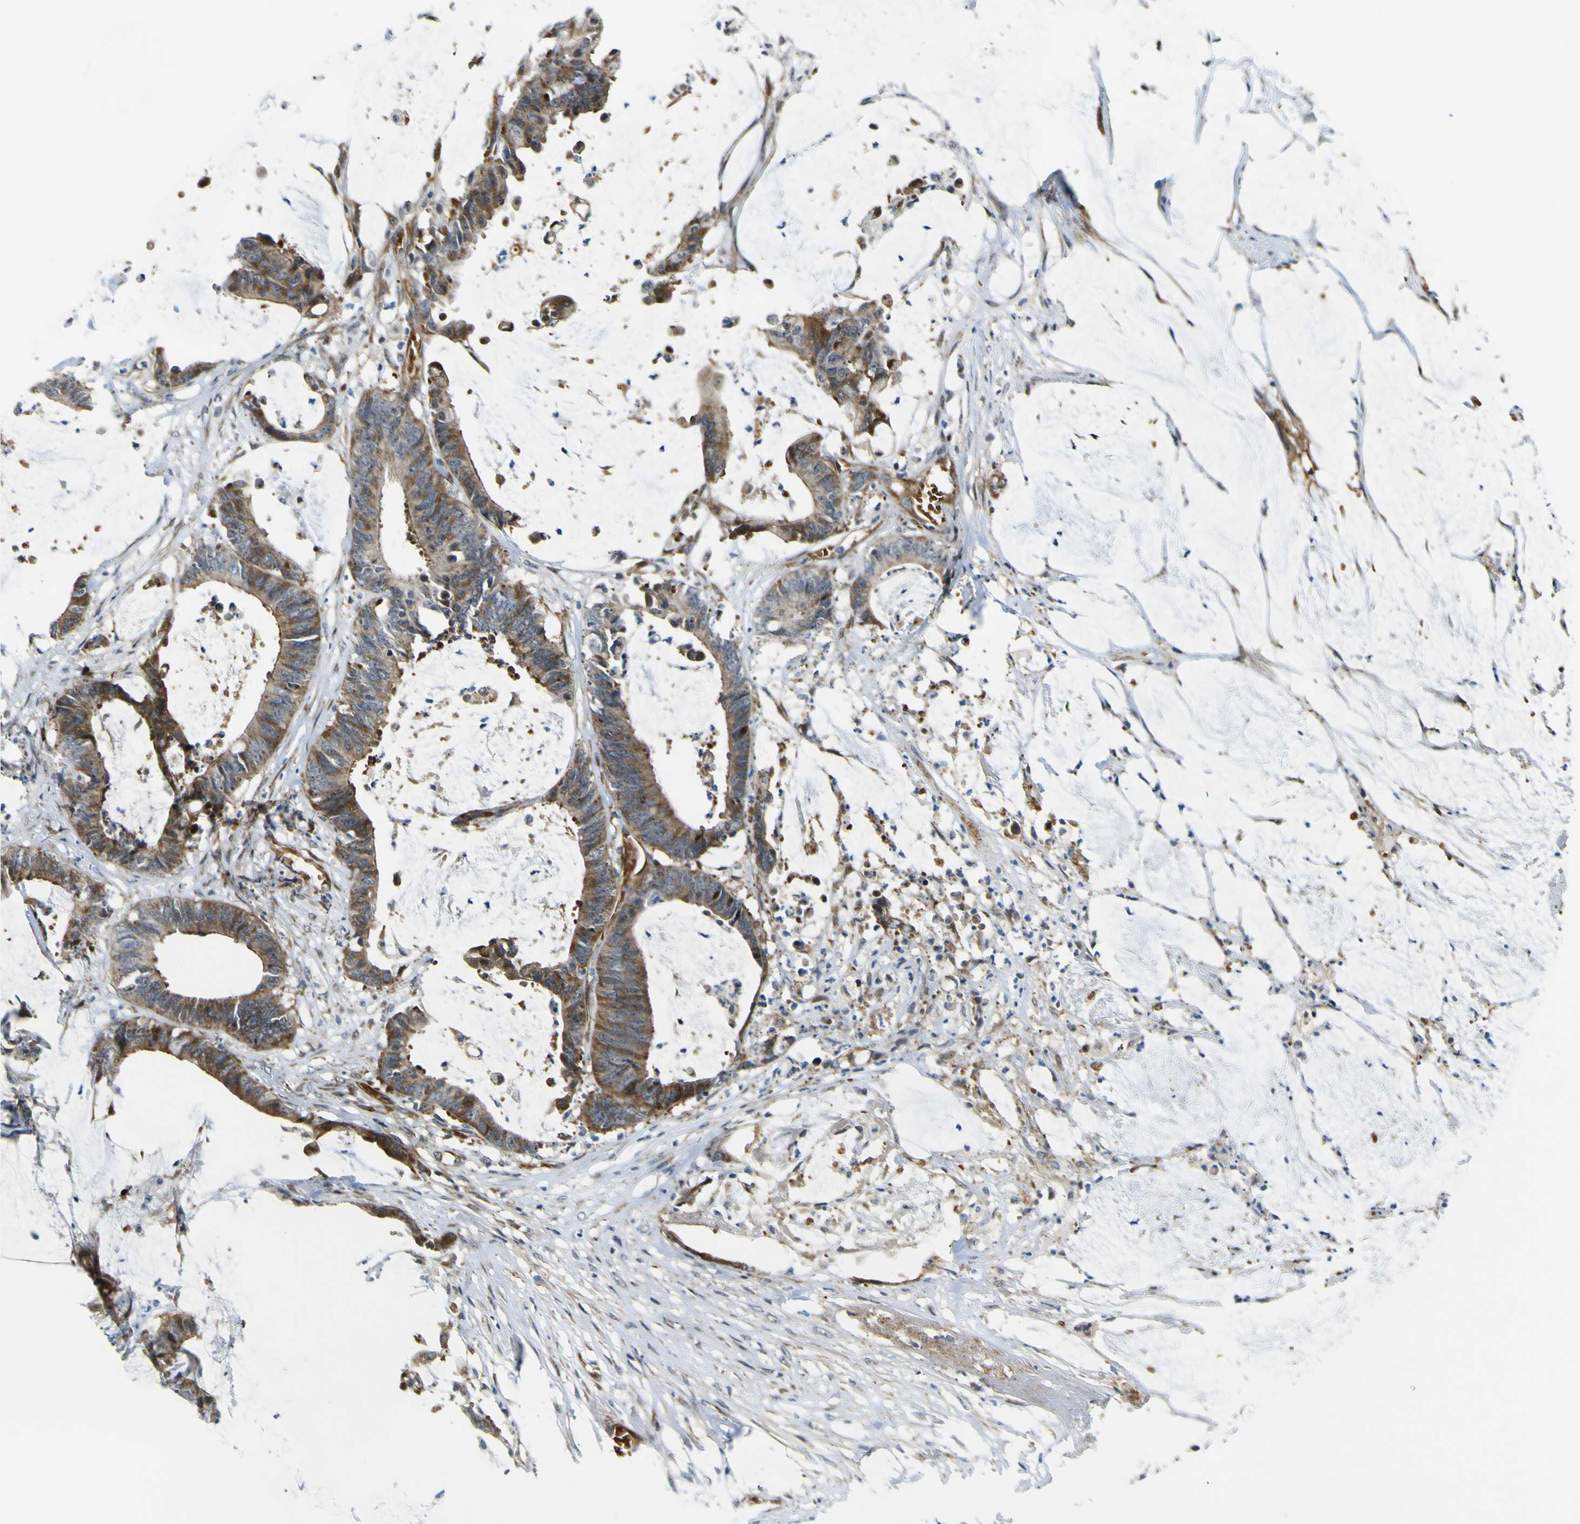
{"staining": {"intensity": "strong", "quantity": ">75%", "location": "cytoplasmic/membranous"}, "tissue": "colorectal cancer", "cell_type": "Tumor cells", "image_type": "cancer", "snomed": [{"axis": "morphology", "description": "Adenocarcinoma, NOS"}, {"axis": "topography", "description": "Rectum"}], "caption": "Strong cytoplasmic/membranous positivity is present in approximately >75% of tumor cells in colorectal adenocarcinoma. The protein of interest is shown in brown color, while the nuclei are stained blue.", "gene": "KDM7A", "patient": {"sex": "female", "age": 66}}